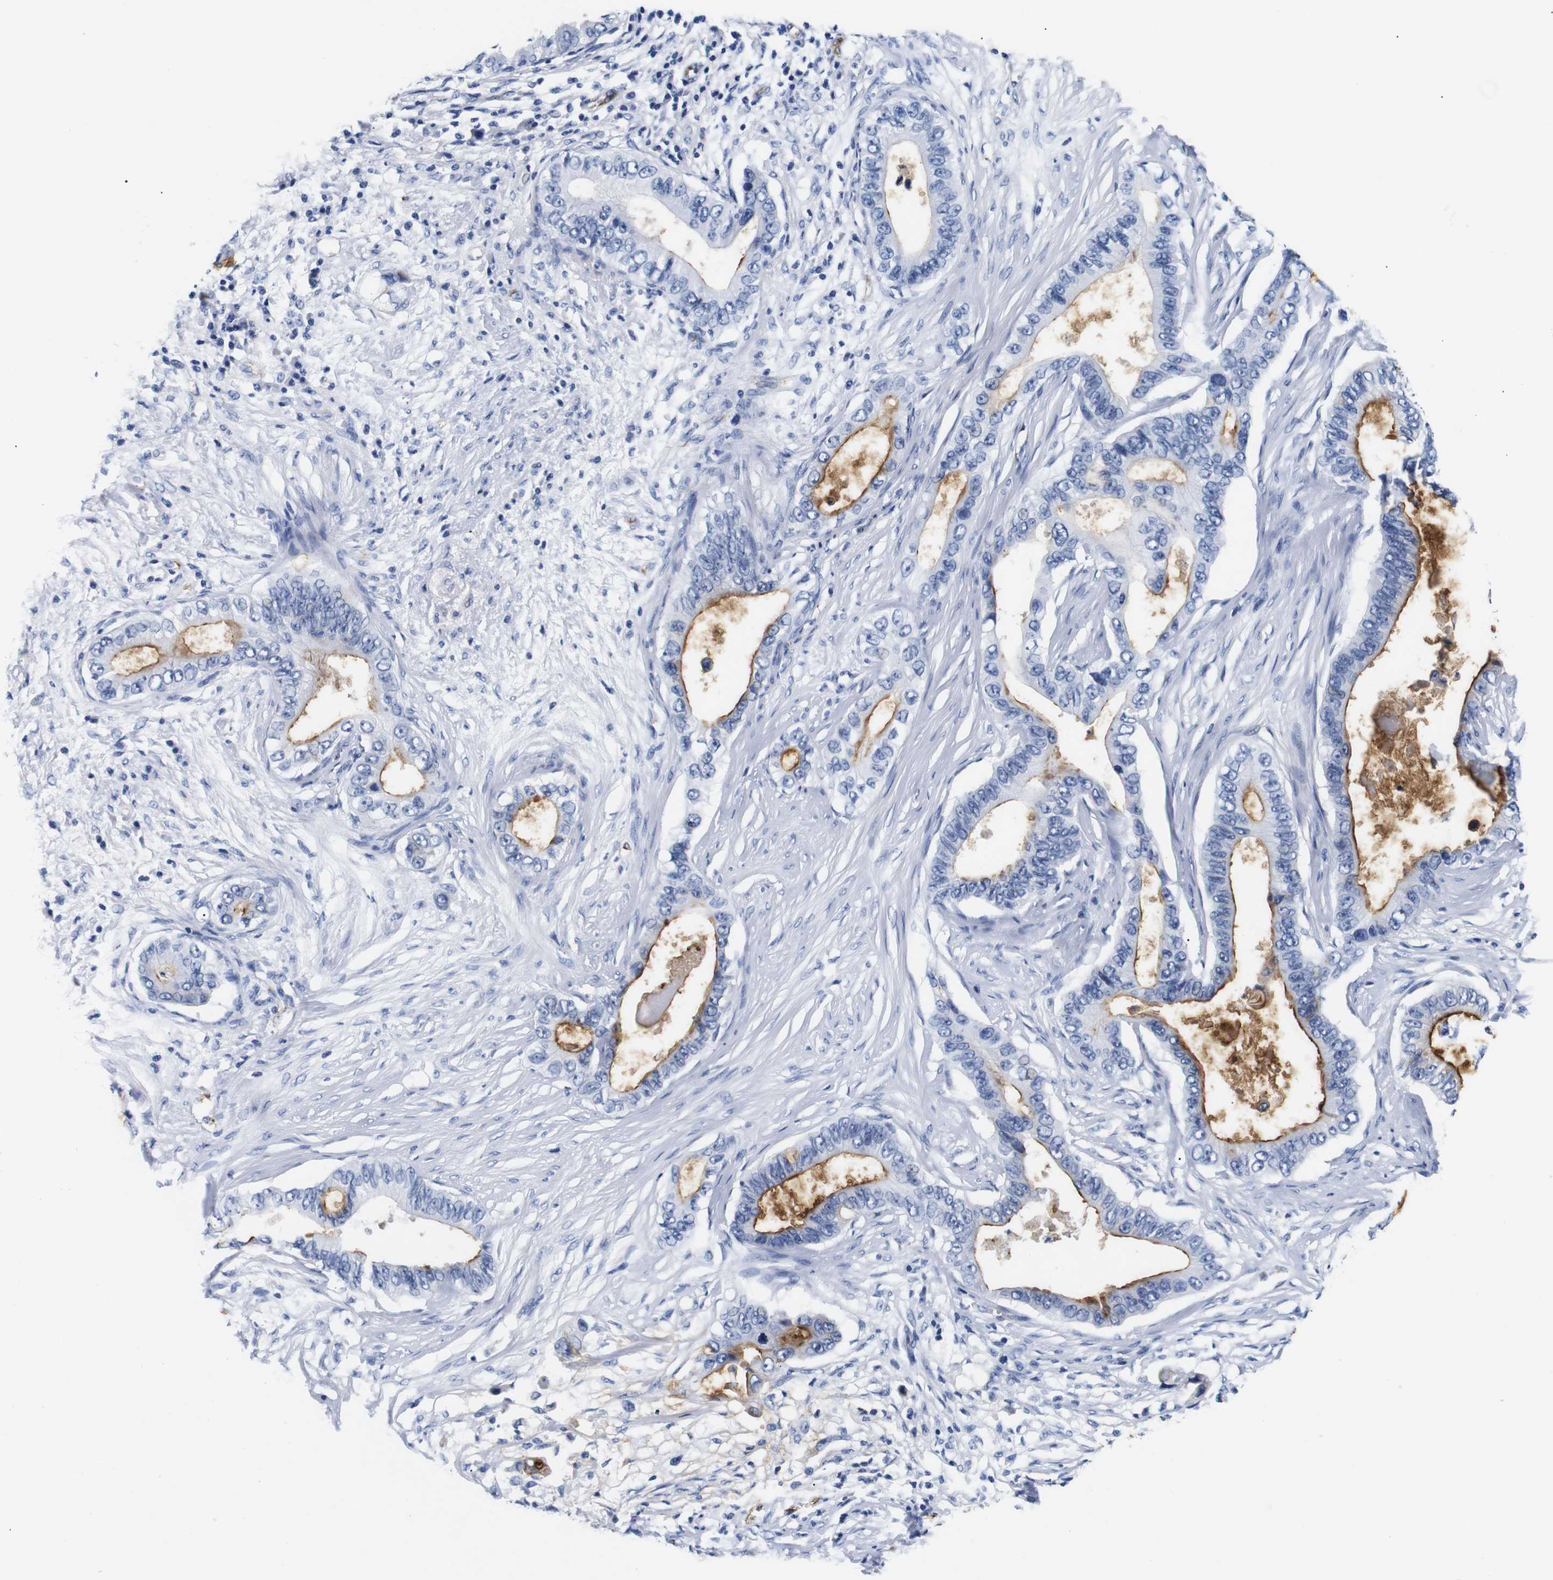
{"staining": {"intensity": "moderate", "quantity": "25%-75%", "location": "cytoplasmic/membranous"}, "tissue": "pancreatic cancer", "cell_type": "Tumor cells", "image_type": "cancer", "snomed": [{"axis": "morphology", "description": "Adenocarcinoma, NOS"}, {"axis": "topography", "description": "Pancreas"}], "caption": "Pancreatic cancer (adenocarcinoma) stained for a protein (brown) reveals moderate cytoplasmic/membranous positive expression in about 25%-75% of tumor cells.", "gene": "MUC4", "patient": {"sex": "male", "age": 77}}